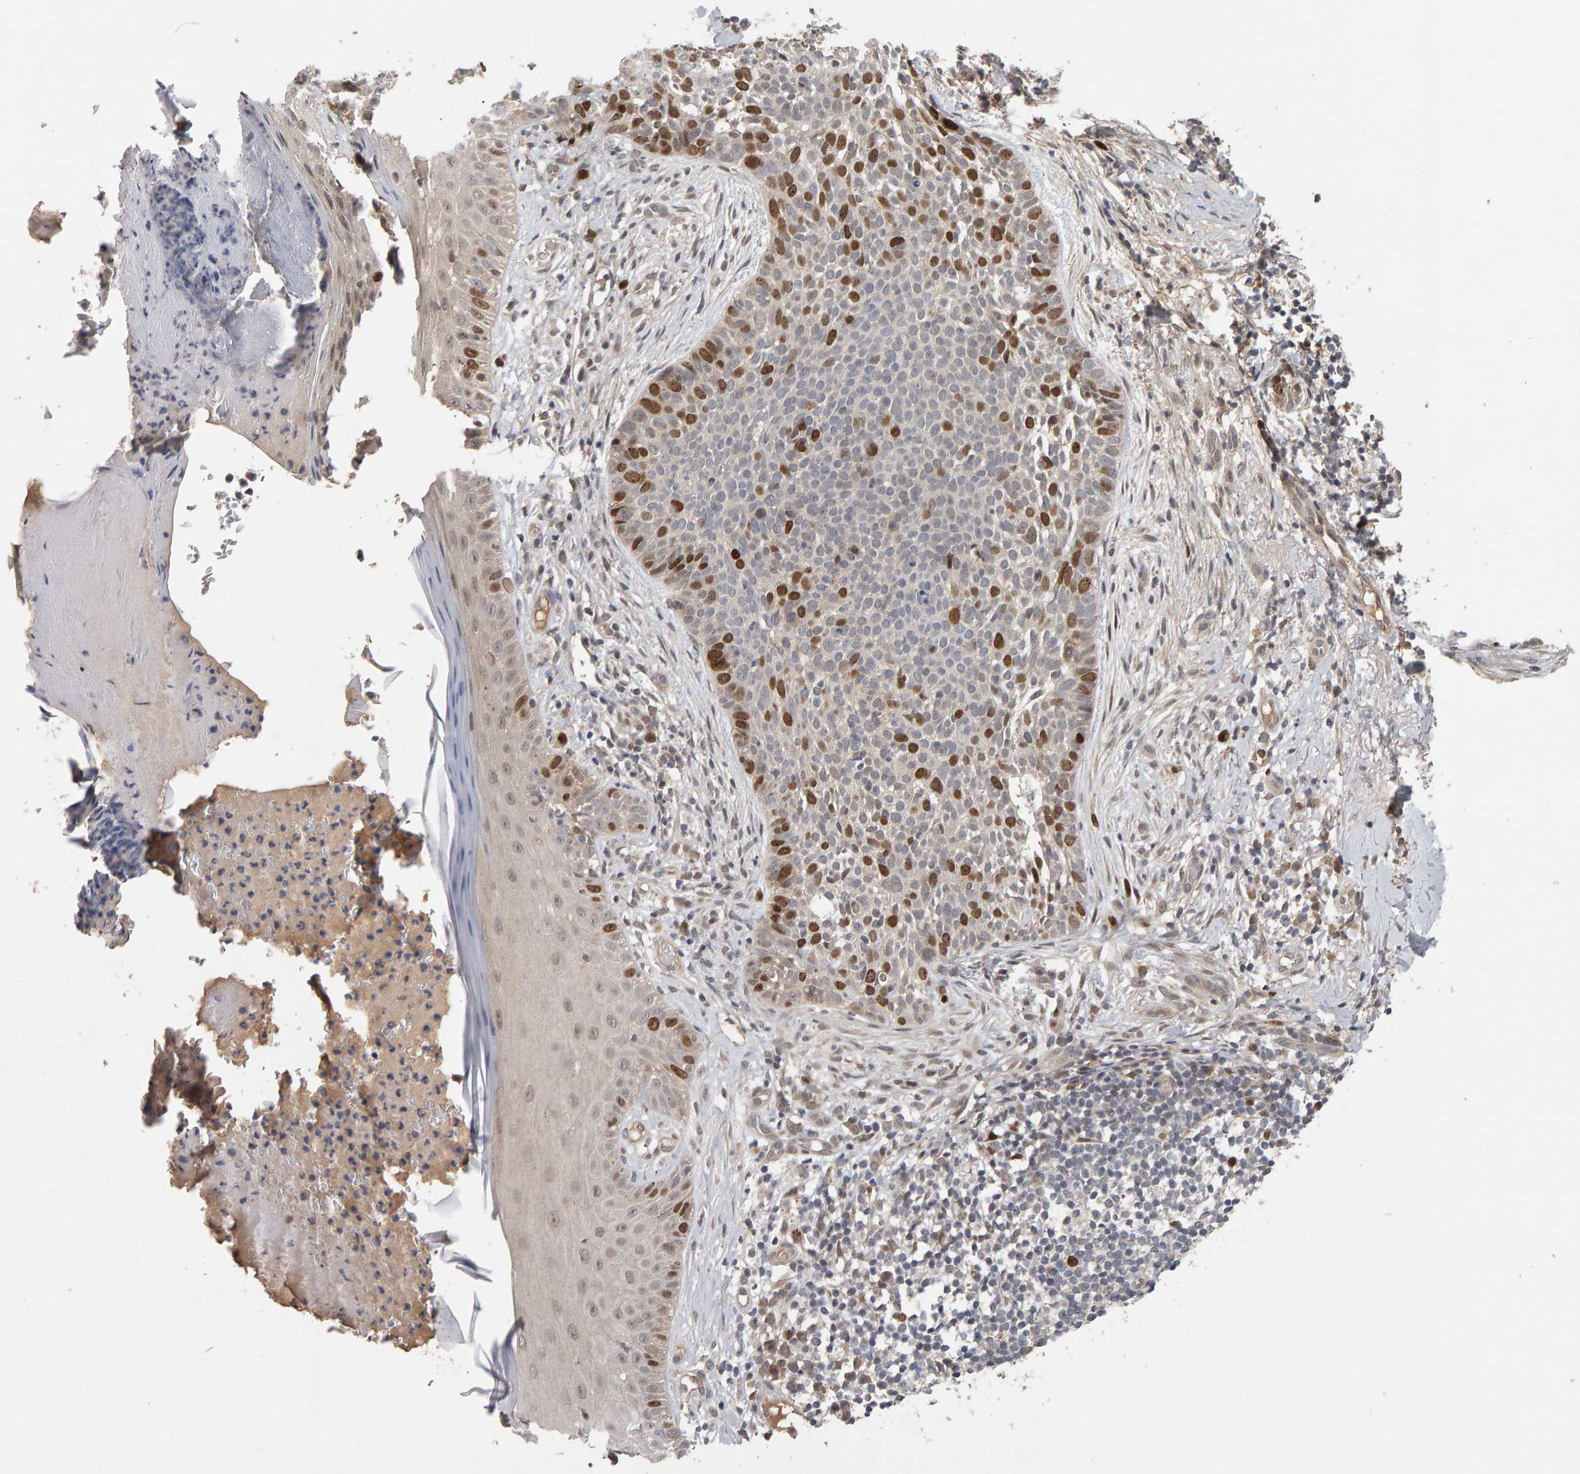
{"staining": {"intensity": "strong", "quantity": "25%-75%", "location": "nuclear"}, "tissue": "skin cancer", "cell_type": "Tumor cells", "image_type": "cancer", "snomed": [{"axis": "morphology", "description": "Normal tissue, NOS"}, {"axis": "morphology", "description": "Basal cell carcinoma"}, {"axis": "topography", "description": "Skin"}], "caption": "Skin cancer (basal cell carcinoma) was stained to show a protein in brown. There is high levels of strong nuclear positivity in about 25%-75% of tumor cells. Using DAB (3,3'-diaminobenzidine) (brown) and hematoxylin (blue) stains, captured at high magnification using brightfield microscopy.", "gene": "CDCA5", "patient": {"sex": "male", "age": 67}}